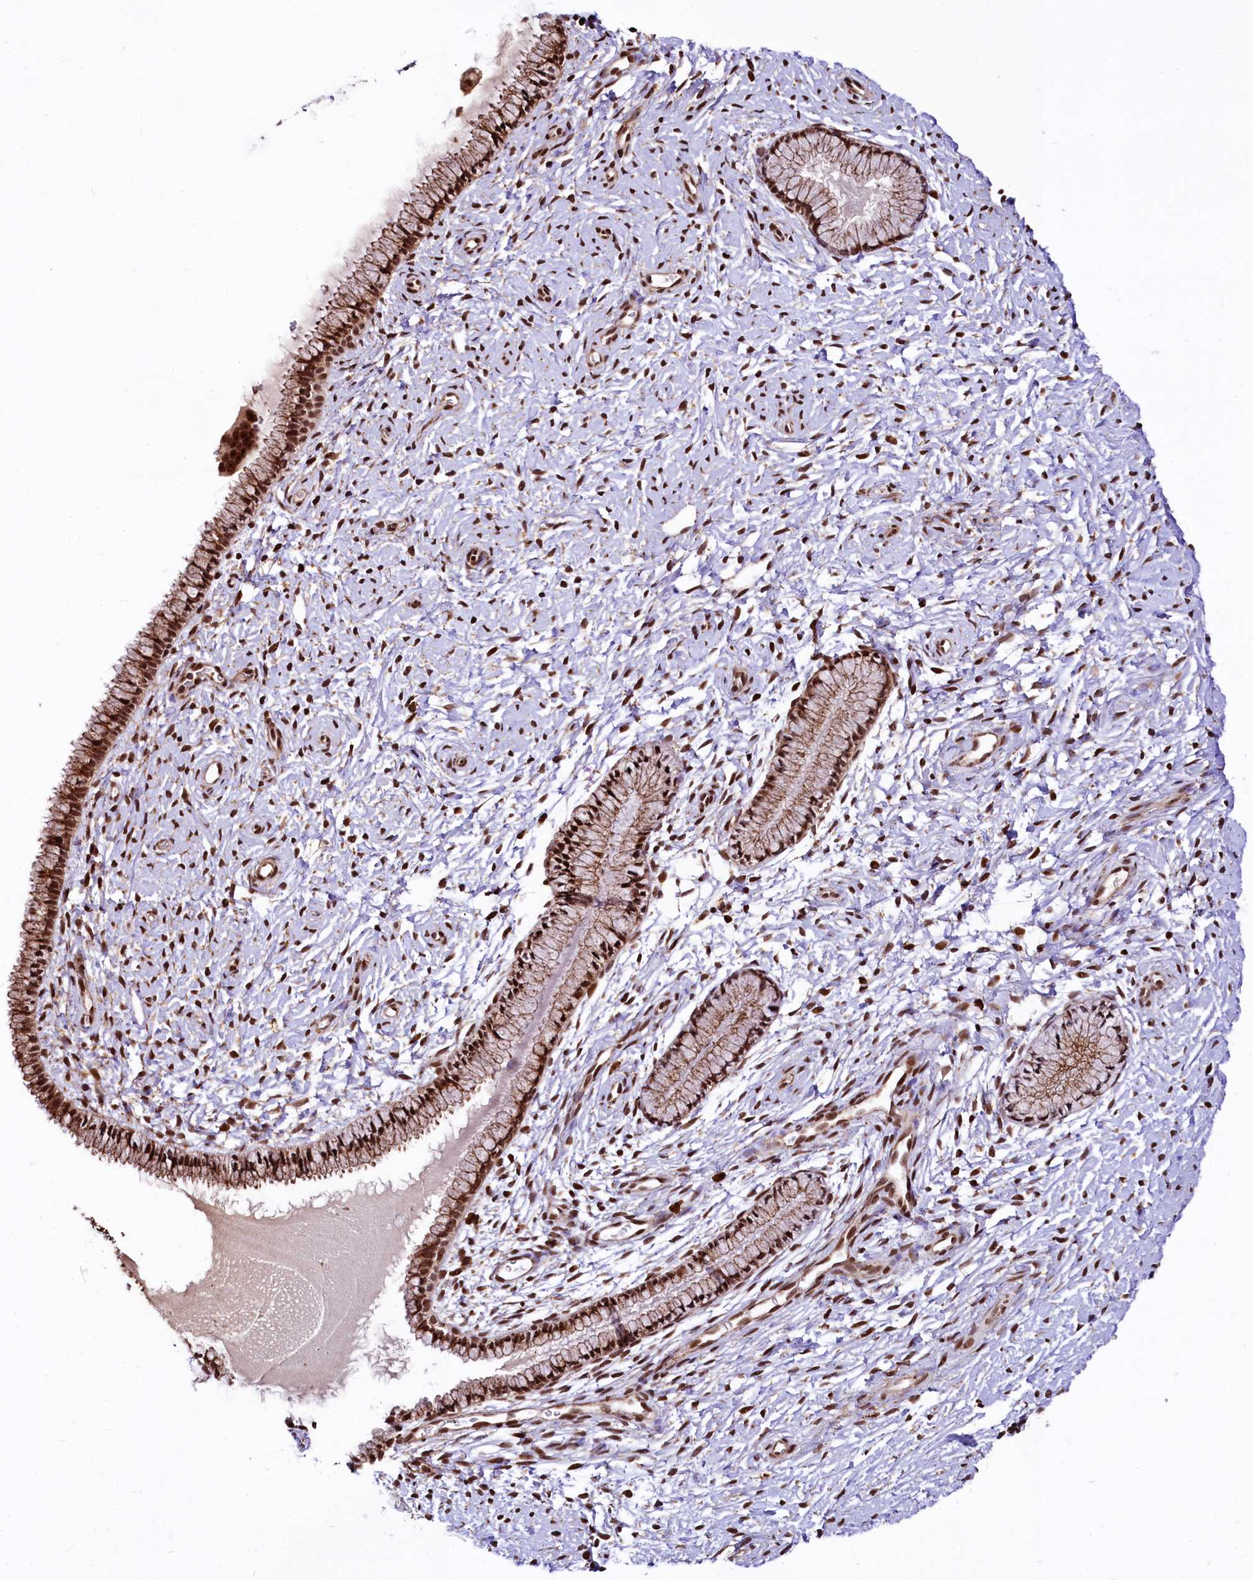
{"staining": {"intensity": "strong", "quantity": ">75%", "location": "cytoplasmic/membranous,nuclear"}, "tissue": "cervix", "cell_type": "Glandular cells", "image_type": "normal", "snomed": [{"axis": "morphology", "description": "Normal tissue, NOS"}, {"axis": "topography", "description": "Cervix"}], "caption": "Strong cytoplasmic/membranous,nuclear staining for a protein is present in approximately >75% of glandular cells of normal cervix using immunohistochemistry.", "gene": "PDS5B", "patient": {"sex": "female", "age": 33}}